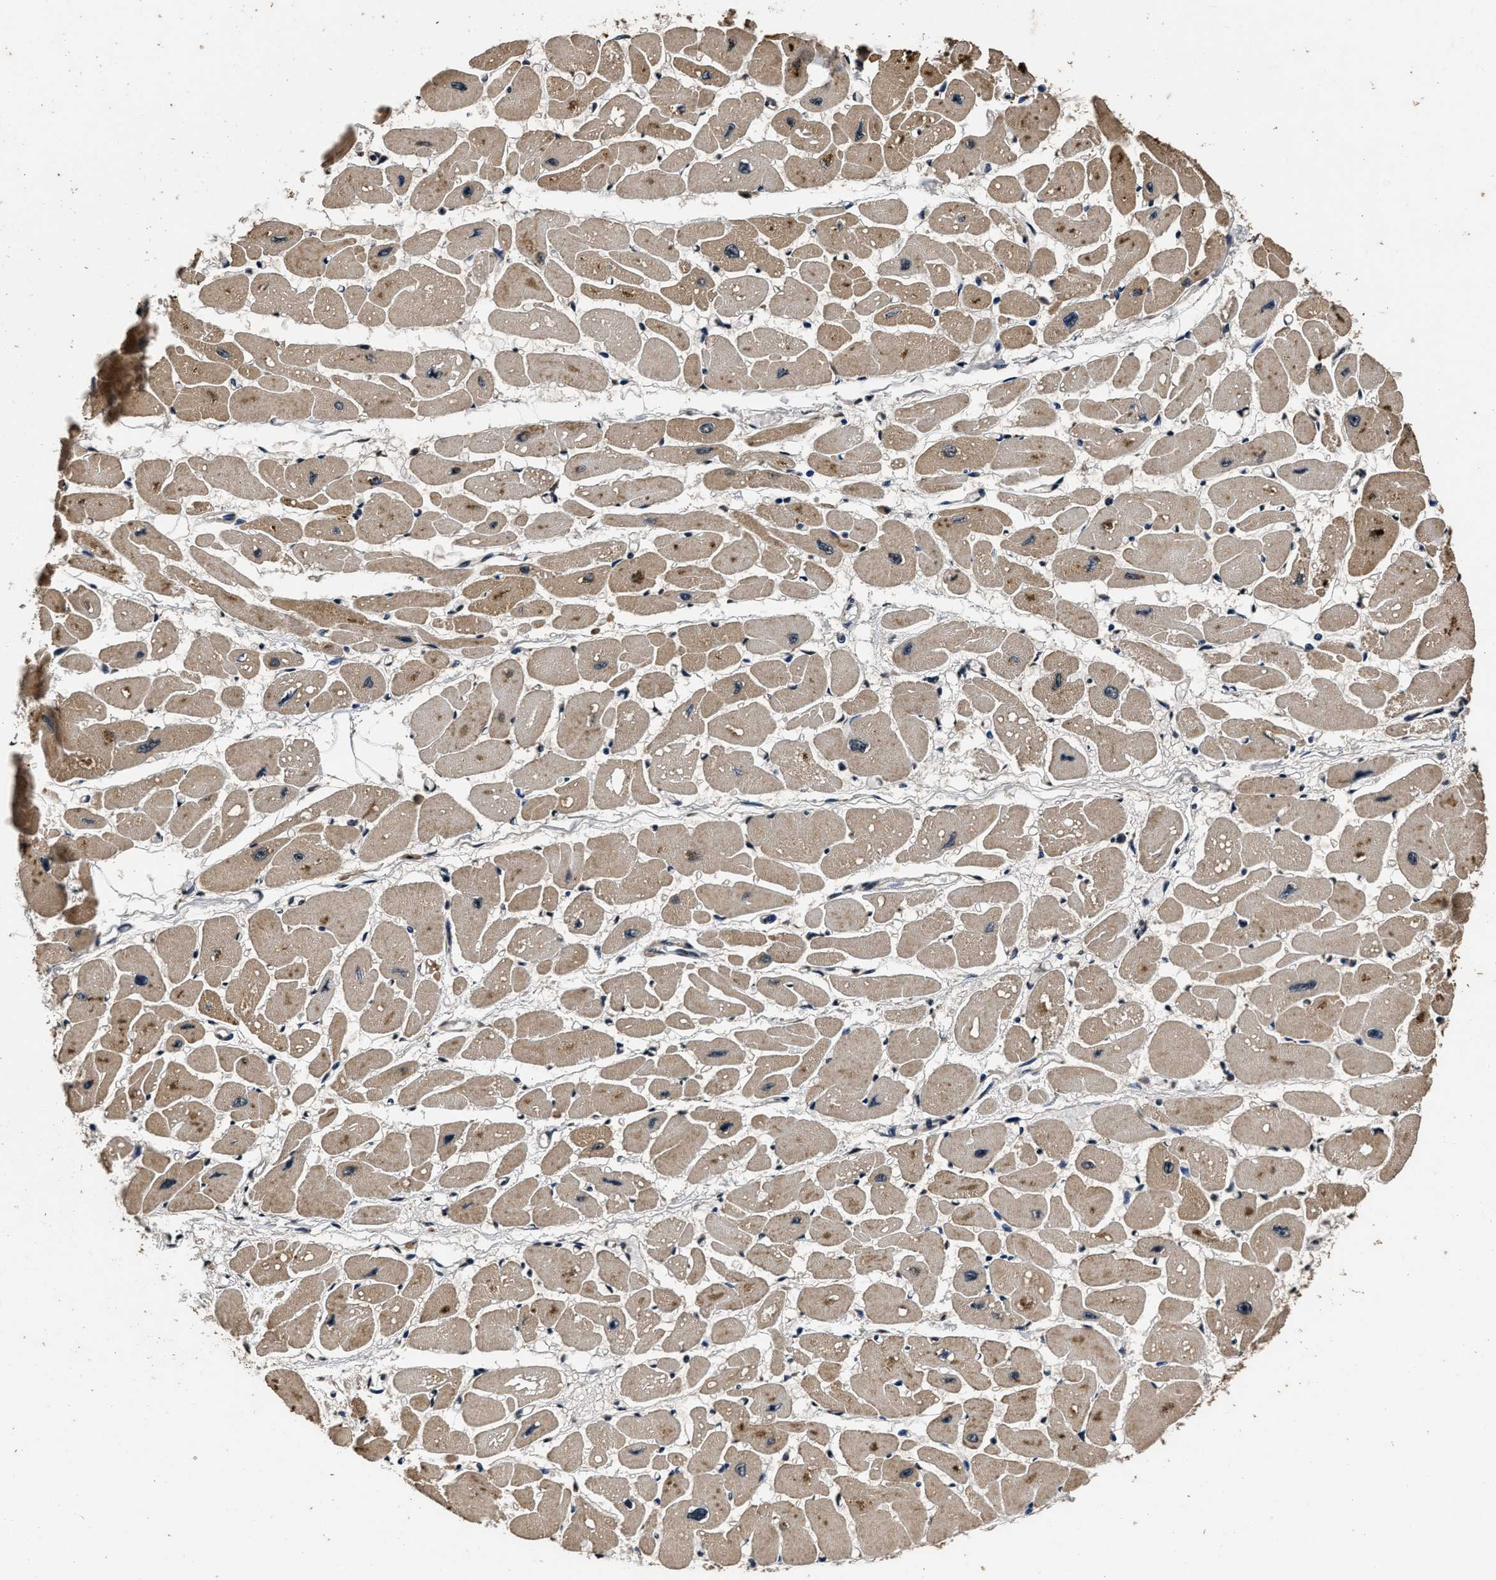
{"staining": {"intensity": "moderate", "quantity": ">75%", "location": "cytoplasmic/membranous"}, "tissue": "heart muscle", "cell_type": "Cardiomyocytes", "image_type": "normal", "snomed": [{"axis": "morphology", "description": "Normal tissue, NOS"}, {"axis": "topography", "description": "Heart"}], "caption": "Human heart muscle stained with a brown dye reveals moderate cytoplasmic/membranous positive positivity in approximately >75% of cardiomyocytes.", "gene": "CSTF1", "patient": {"sex": "female", "age": 54}}